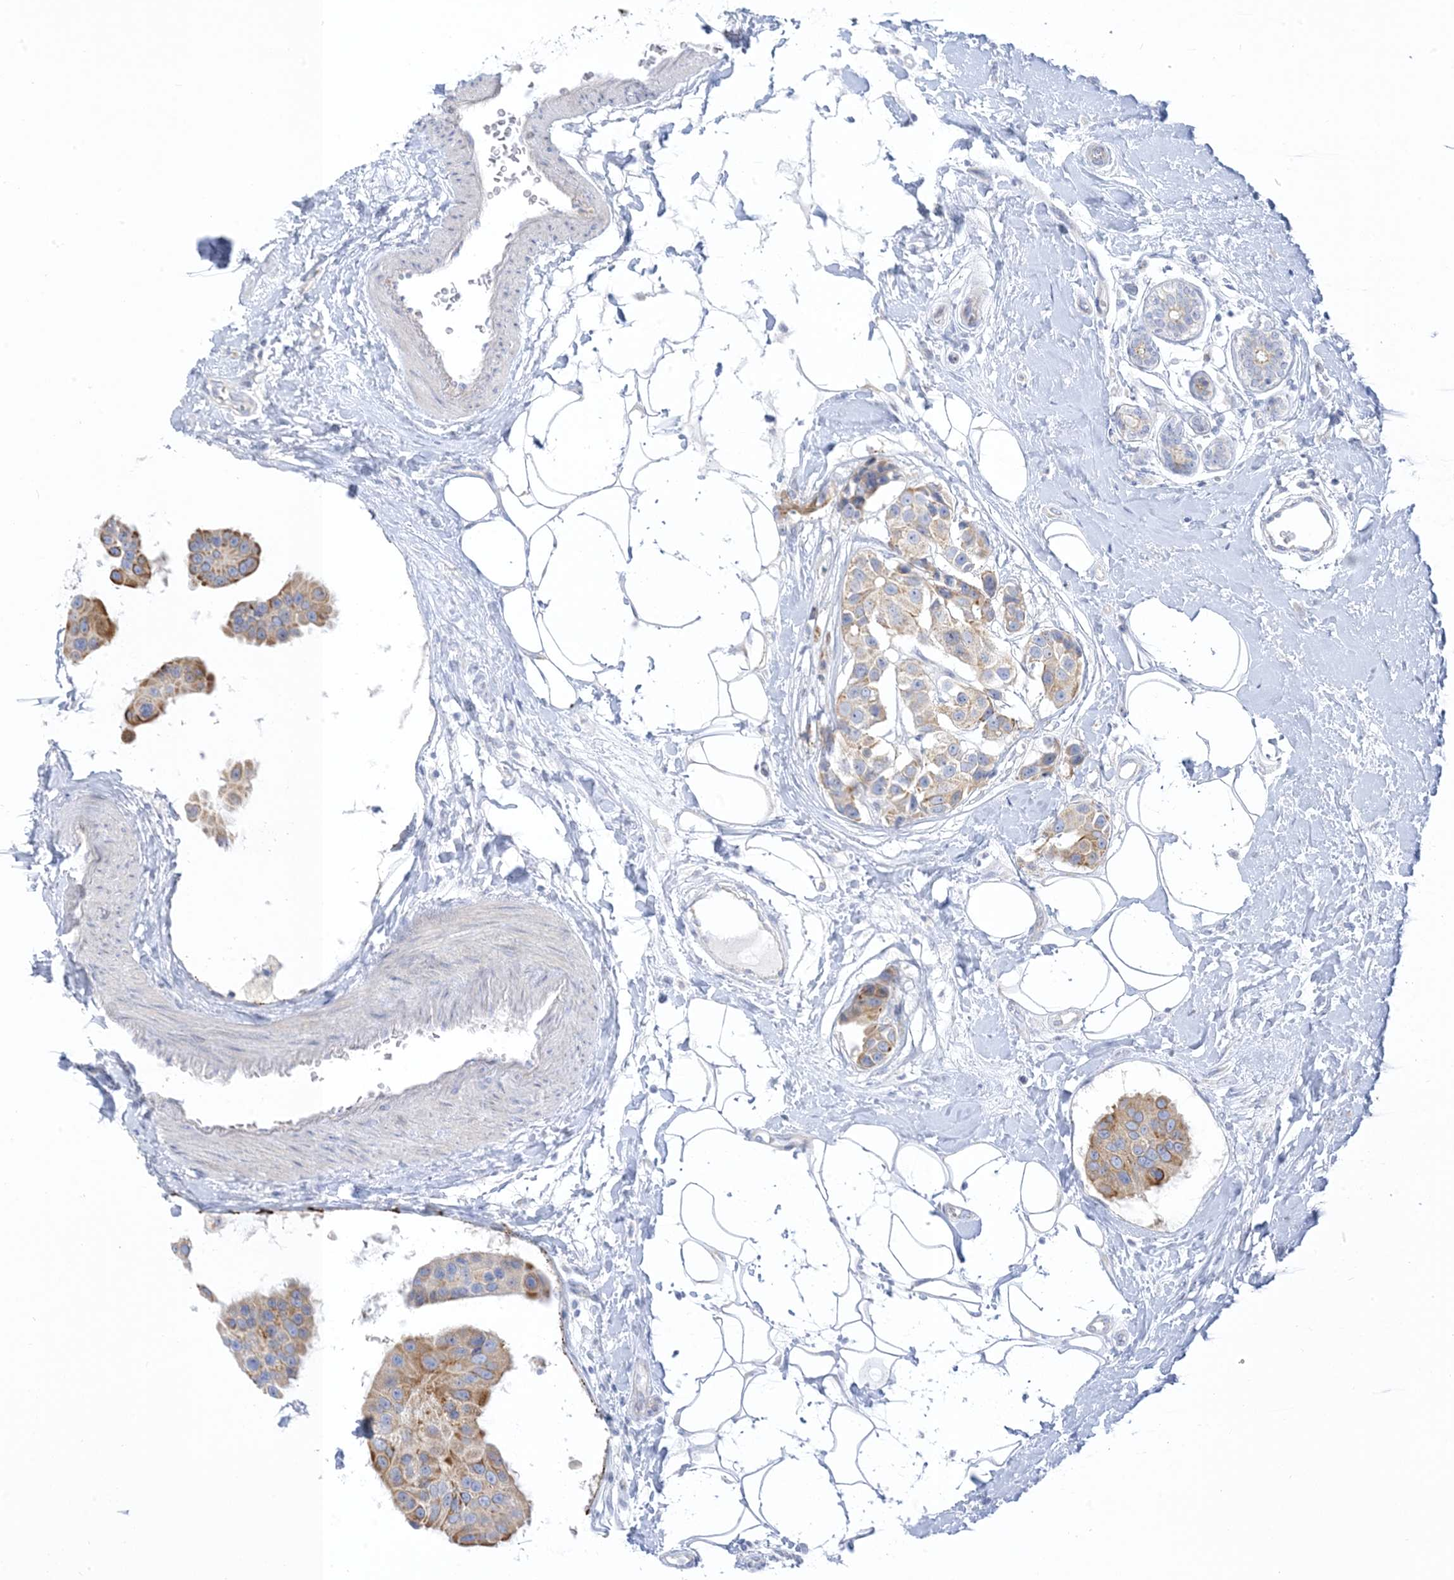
{"staining": {"intensity": "moderate", "quantity": "25%-75%", "location": "cytoplasmic/membranous"}, "tissue": "breast cancer", "cell_type": "Tumor cells", "image_type": "cancer", "snomed": [{"axis": "morphology", "description": "Normal tissue, NOS"}, {"axis": "morphology", "description": "Duct carcinoma"}, {"axis": "topography", "description": "Breast"}], "caption": "About 25%-75% of tumor cells in invasive ductal carcinoma (breast) reveal moderate cytoplasmic/membranous protein positivity as visualized by brown immunohistochemical staining.", "gene": "XIRP2", "patient": {"sex": "female", "age": 39}}